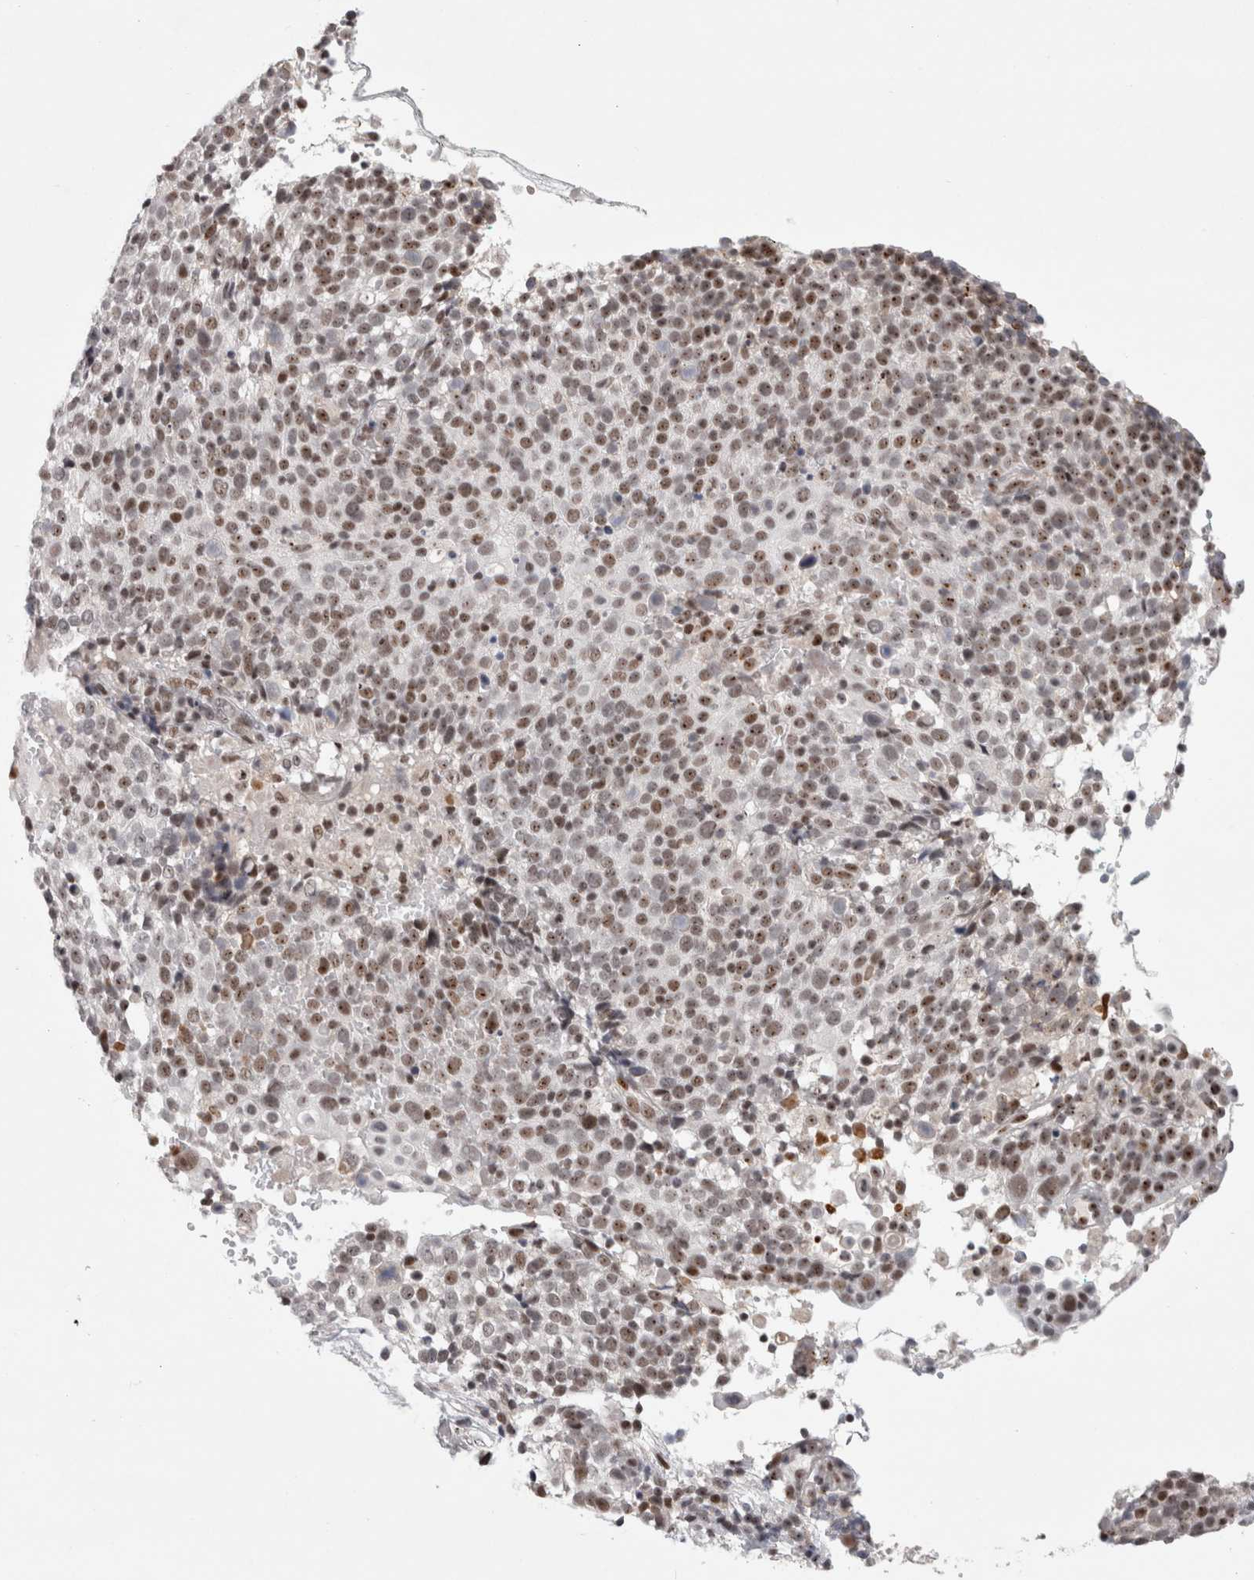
{"staining": {"intensity": "weak", "quantity": ">75%", "location": "nuclear"}, "tissue": "cervical cancer", "cell_type": "Tumor cells", "image_type": "cancer", "snomed": [{"axis": "morphology", "description": "Squamous cell carcinoma, NOS"}, {"axis": "topography", "description": "Cervix"}], "caption": "Protein staining of cervical squamous cell carcinoma tissue demonstrates weak nuclear expression in about >75% of tumor cells. Nuclei are stained in blue.", "gene": "SENP6", "patient": {"sex": "female", "age": 74}}